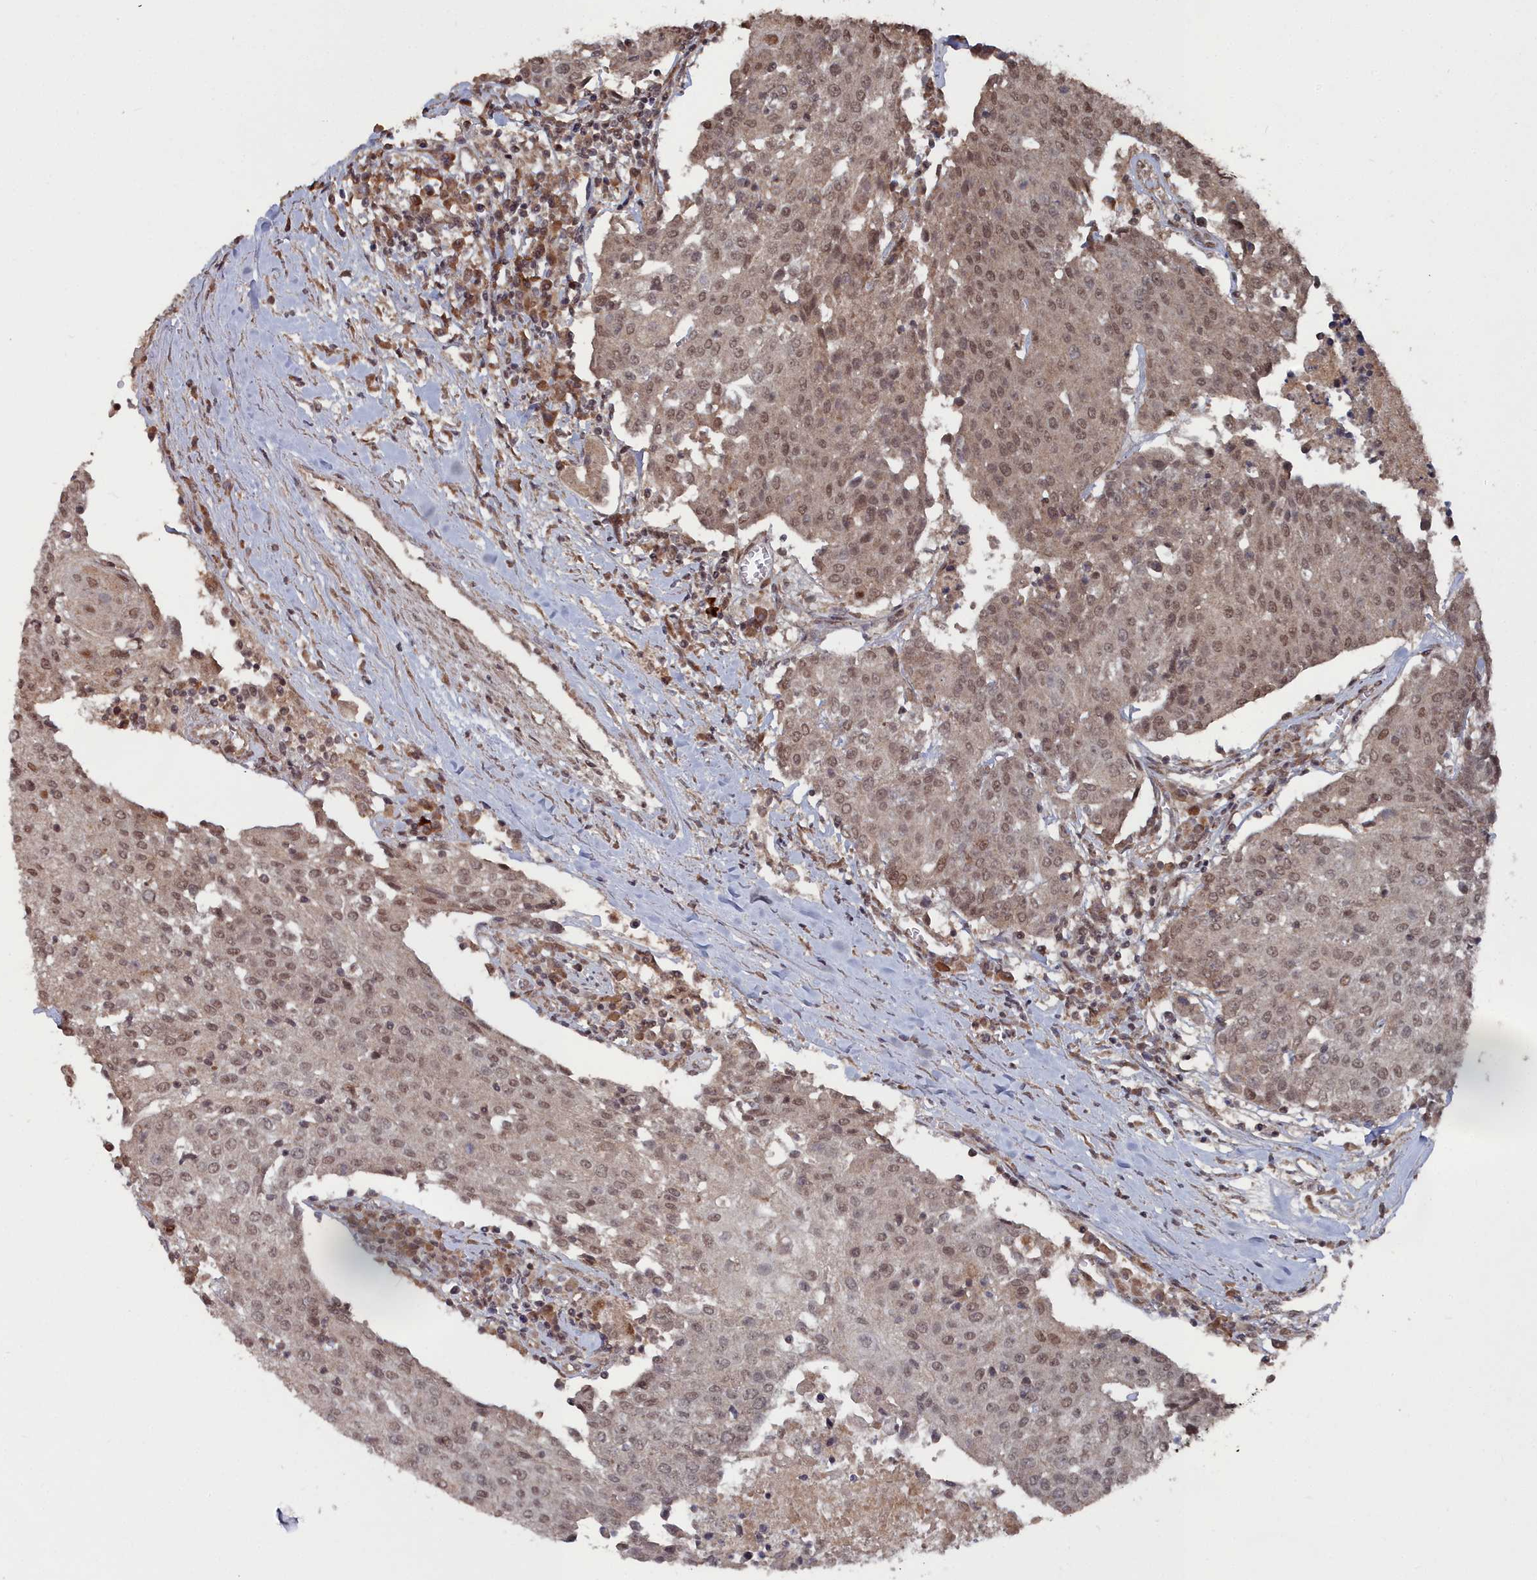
{"staining": {"intensity": "moderate", "quantity": ">75%", "location": "nuclear"}, "tissue": "urothelial cancer", "cell_type": "Tumor cells", "image_type": "cancer", "snomed": [{"axis": "morphology", "description": "Urothelial carcinoma, High grade"}, {"axis": "topography", "description": "Urinary bladder"}], "caption": "High-grade urothelial carcinoma was stained to show a protein in brown. There is medium levels of moderate nuclear staining in about >75% of tumor cells.", "gene": "CCNP", "patient": {"sex": "female", "age": 85}}